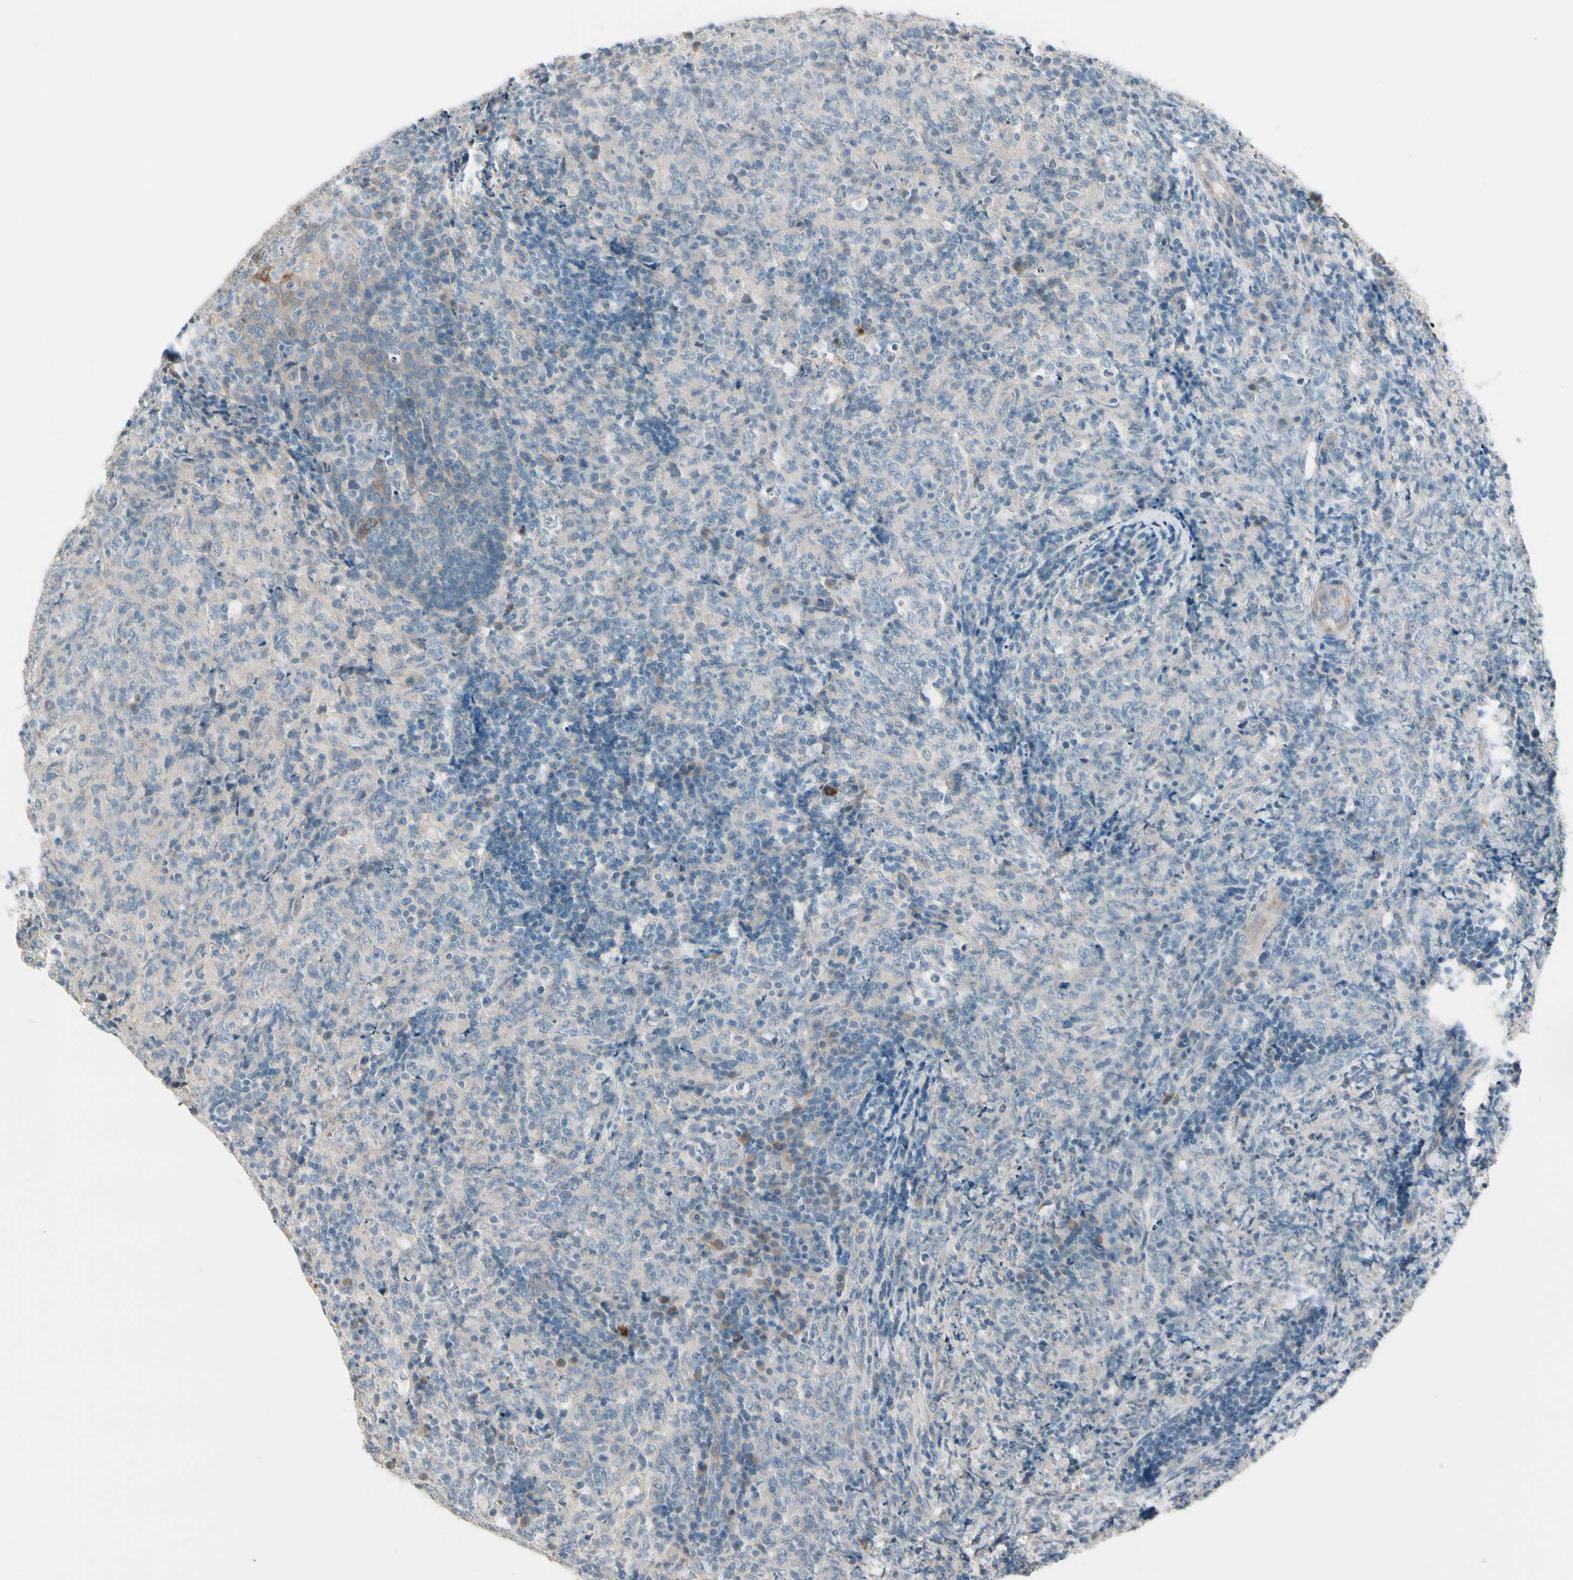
{"staining": {"intensity": "negative", "quantity": "none", "location": "none"}, "tissue": "lymphoma", "cell_type": "Tumor cells", "image_type": "cancer", "snomed": [{"axis": "morphology", "description": "Malignant lymphoma, non-Hodgkin's type, High grade"}, {"axis": "topography", "description": "Tonsil"}], "caption": "Protein analysis of lymphoma displays no significant staining in tumor cells.", "gene": "CYP2E1", "patient": {"sex": "female", "age": 36}}